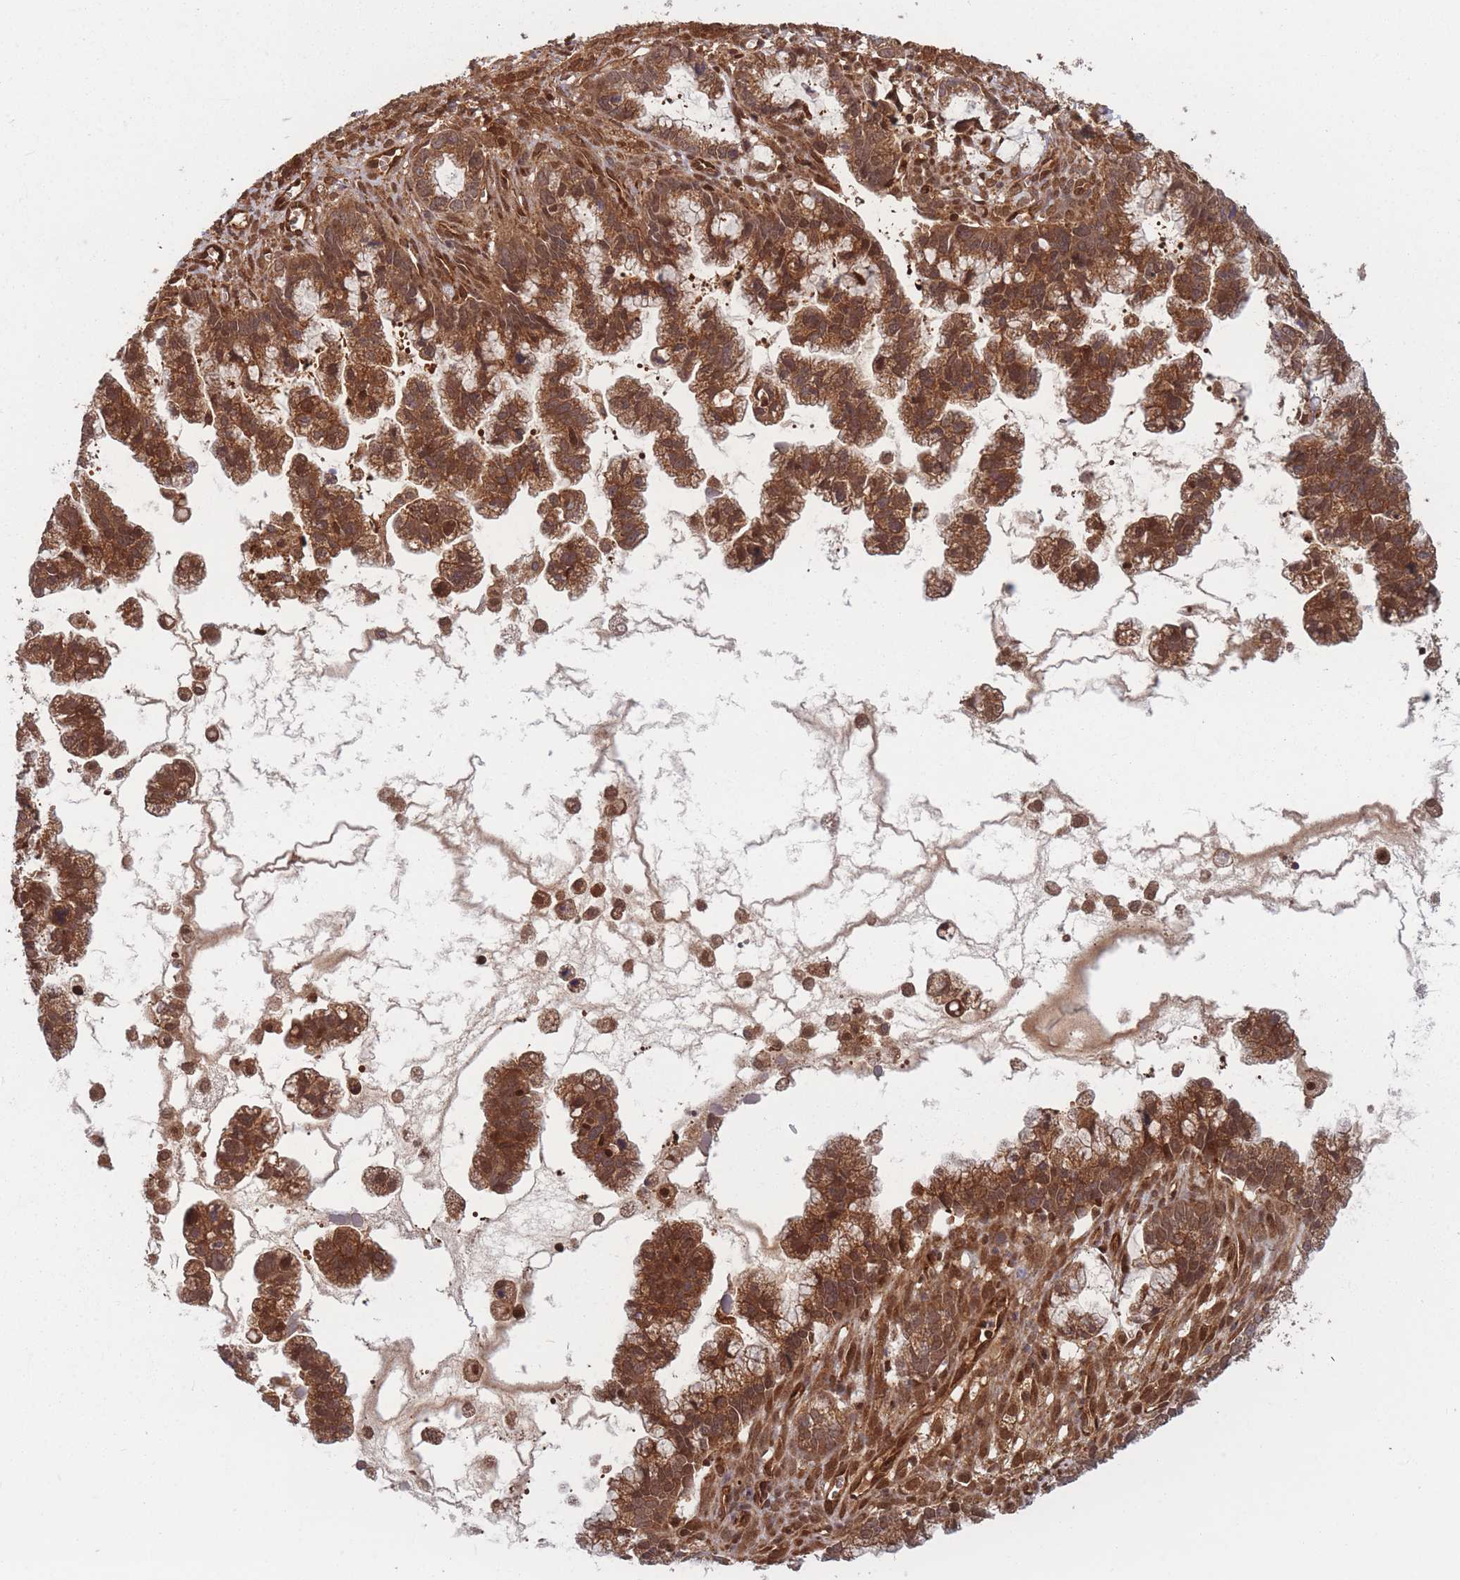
{"staining": {"intensity": "strong", "quantity": ">75%", "location": "cytoplasmic/membranous"}, "tissue": "ovarian cancer", "cell_type": "Tumor cells", "image_type": "cancer", "snomed": [{"axis": "morphology", "description": "Cystadenocarcinoma, mucinous, NOS"}, {"axis": "topography", "description": "Ovary"}], "caption": "IHC of human ovarian cancer shows high levels of strong cytoplasmic/membranous expression in about >75% of tumor cells. The protein of interest is stained brown, and the nuclei are stained in blue (DAB IHC with brightfield microscopy, high magnification).", "gene": "PODXL2", "patient": {"sex": "female", "age": 72}}